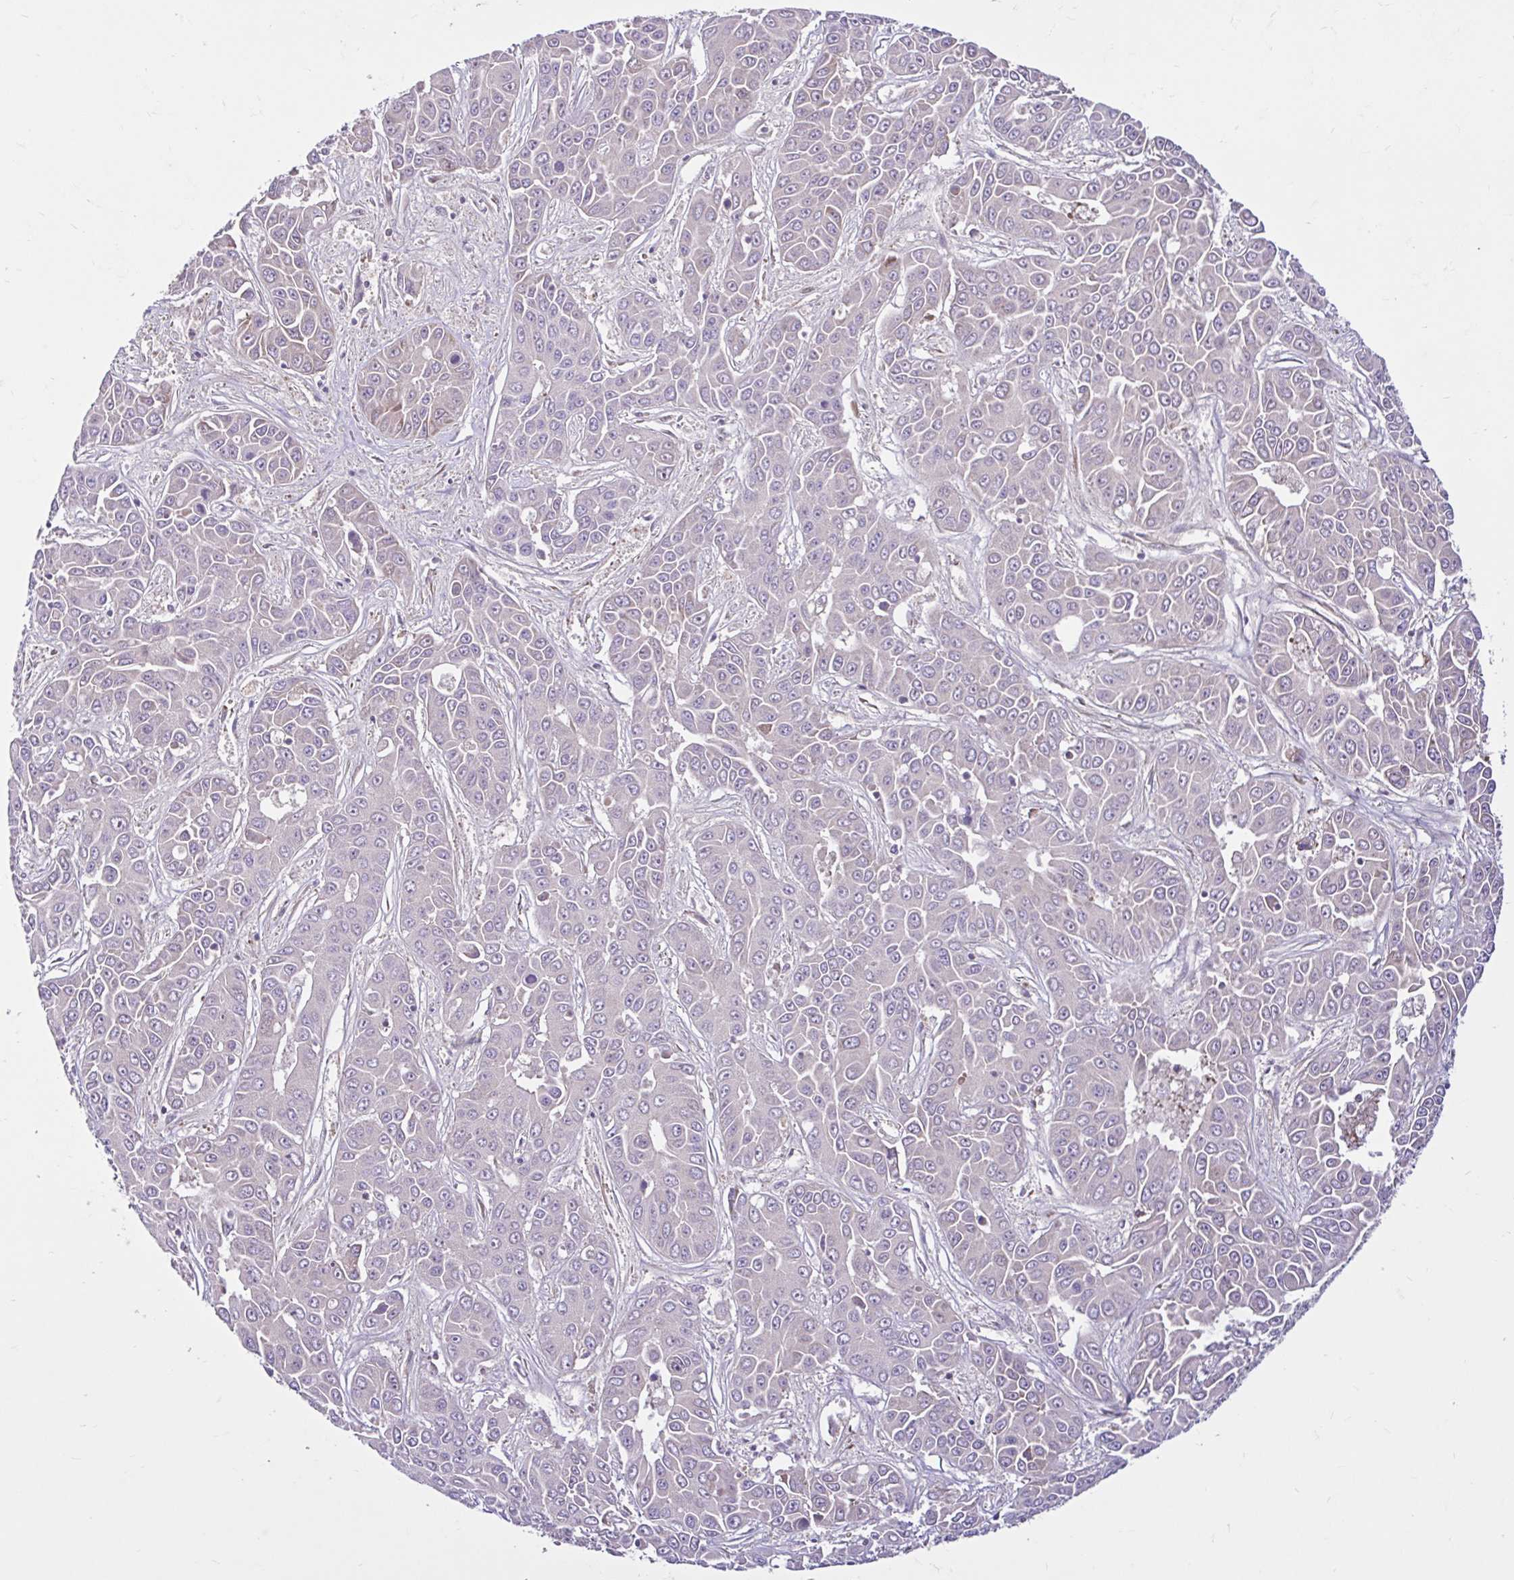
{"staining": {"intensity": "negative", "quantity": "none", "location": "none"}, "tissue": "liver cancer", "cell_type": "Tumor cells", "image_type": "cancer", "snomed": [{"axis": "morphology", "description": "Cholangiocarcinoma"}, {"axis": "topography", "description": "Liver"}], "caption": "There is no significant expression in tumor cells of liver cancer (cholangiocarcinoma).", "gene": "NTPCR", "patient": {"sex": "female", "age": 52}}